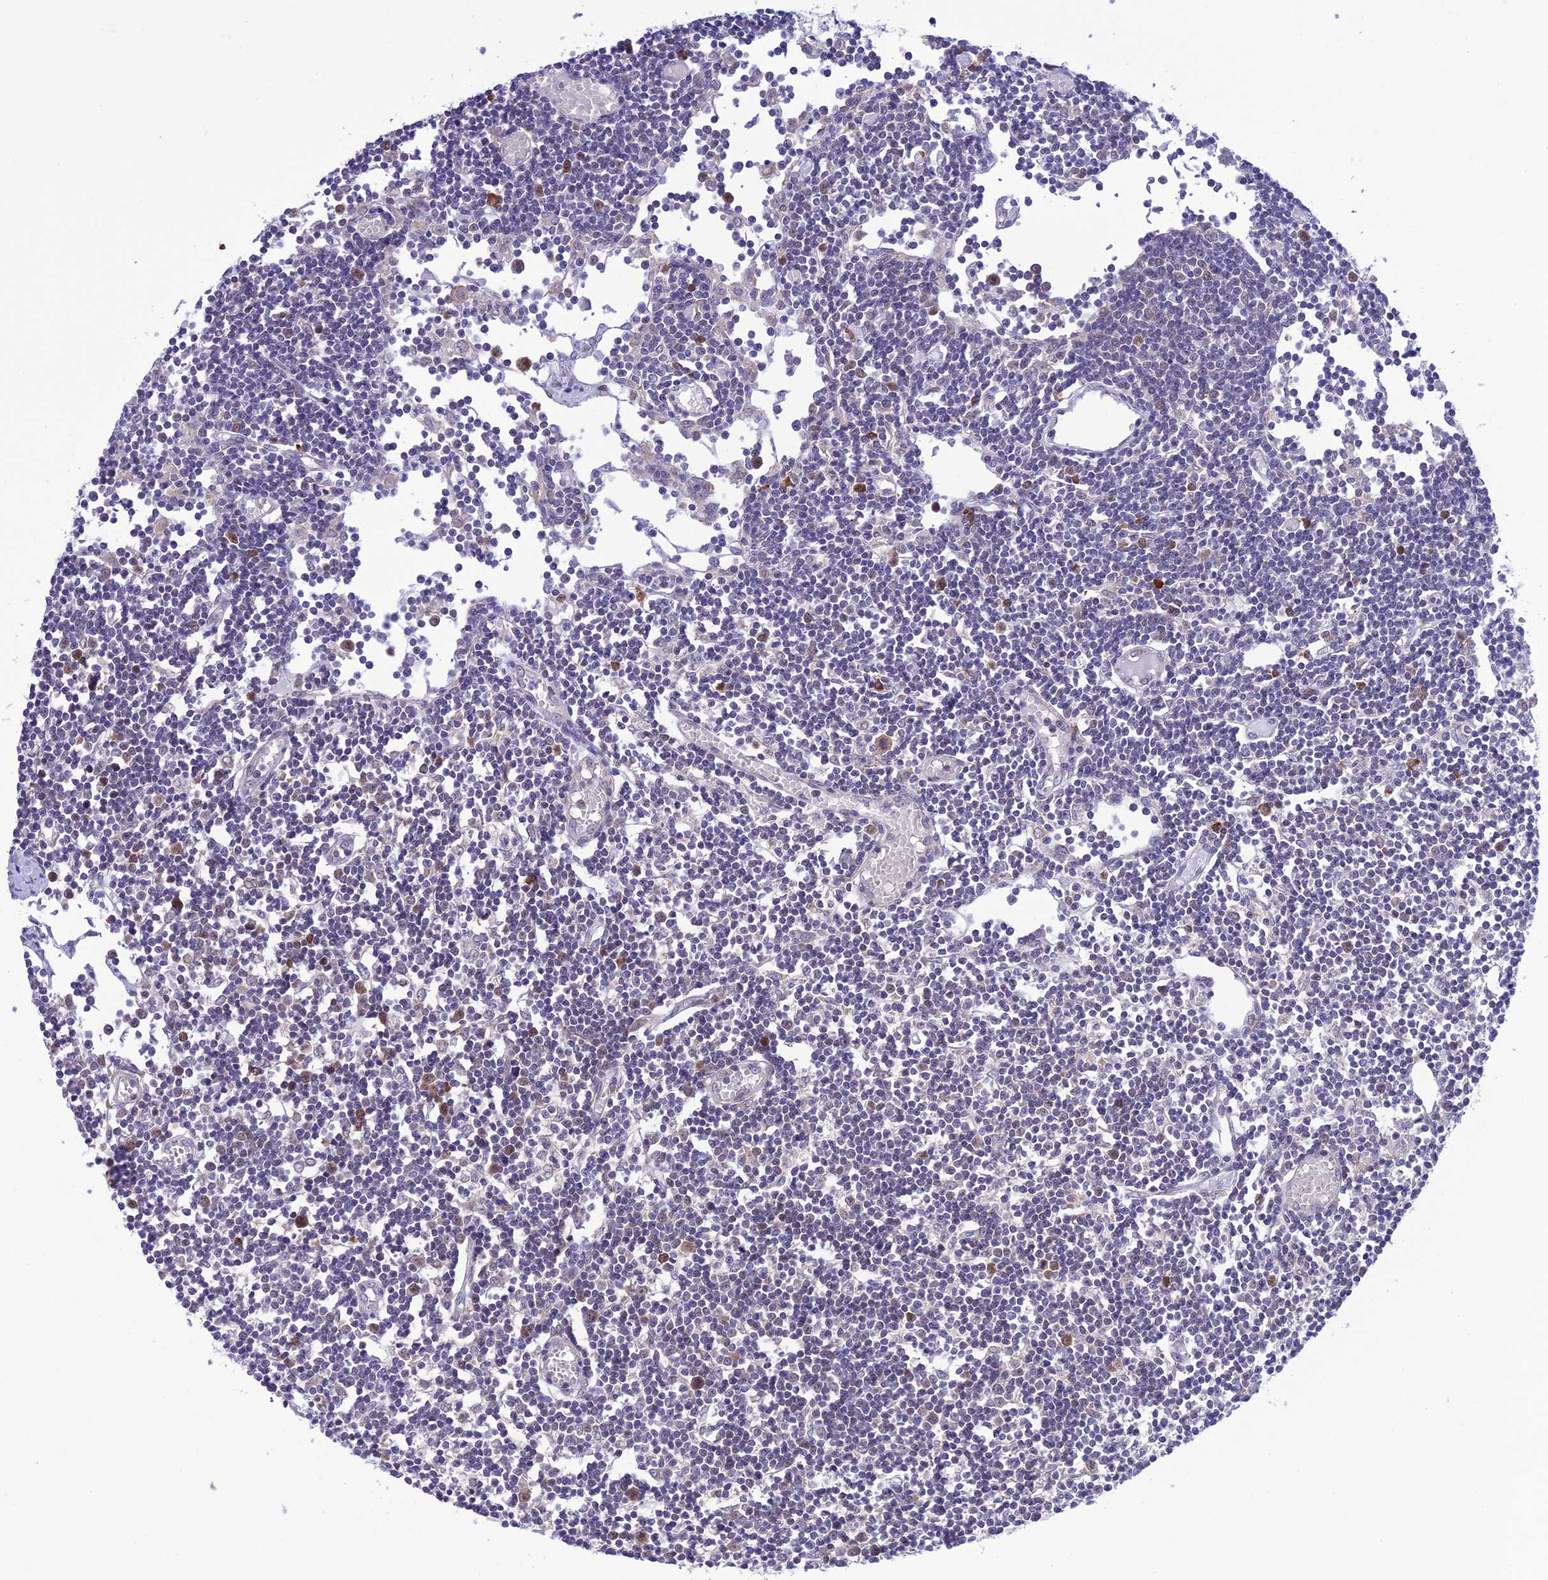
{"staining": {"intensity": "moderate", "quantity": "<25%", "location": "cytoplasmic/membranous"}, "tissue": "lymph node", "cell_type": "Non-germinal center cells", "image_type": "normal", "snomed": [{"axis": "morphology", "description": "Normal tissue, NOS"}, {"axis": "topography", "description": "Lymph node"}], "caption": "Immunohistochemistry image of unremarkable lymph node stained for a protein (brown), which displays low levels of moderate cytoplasmic/membranous expression in approximately <25% of non-germinal center cells.", "gene": "RNF126", "patient": {"sex": "female", "age": 11}}